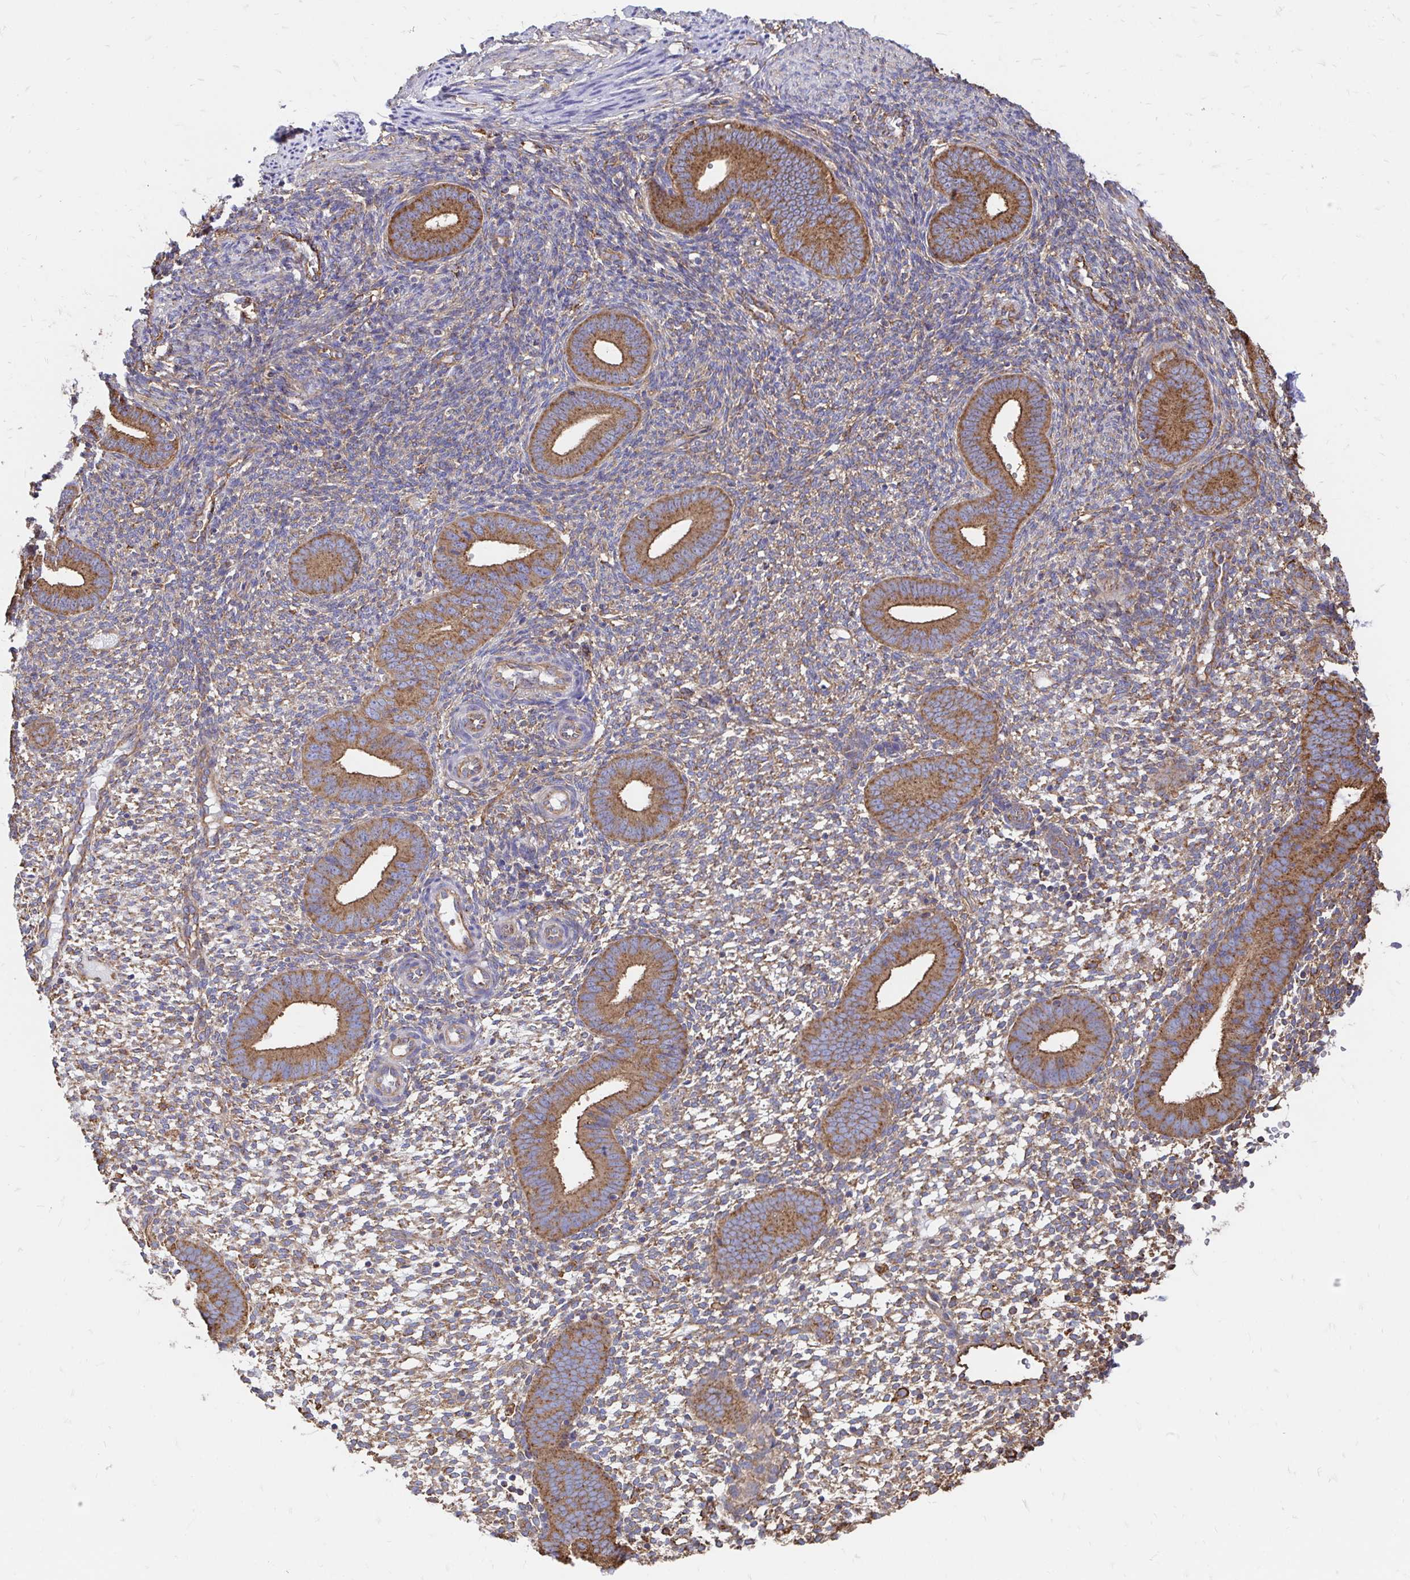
{"staining": {"intensity": "moderate", "quantity": "25%-75%", "location": "cytoplasmic/membranous"}, "tissue": "endometrium", "cell_type": "Cells in endometrial stroma", "image_type": "normal", "snomed": [{"axis": "morphology", "description": "Normal tissue, NOS"}, {"axis": "topography", "description": "Endometrium"}], "caption": "Immunohistochemical staining of benign endometrium demonstrates medium levels of moderate cytoplasmic/membranous staining in approximately 25%-75% of cells in endometrial stroma.", "gene": "CLTC", "patient": {"sex": "female", "age": 40}}